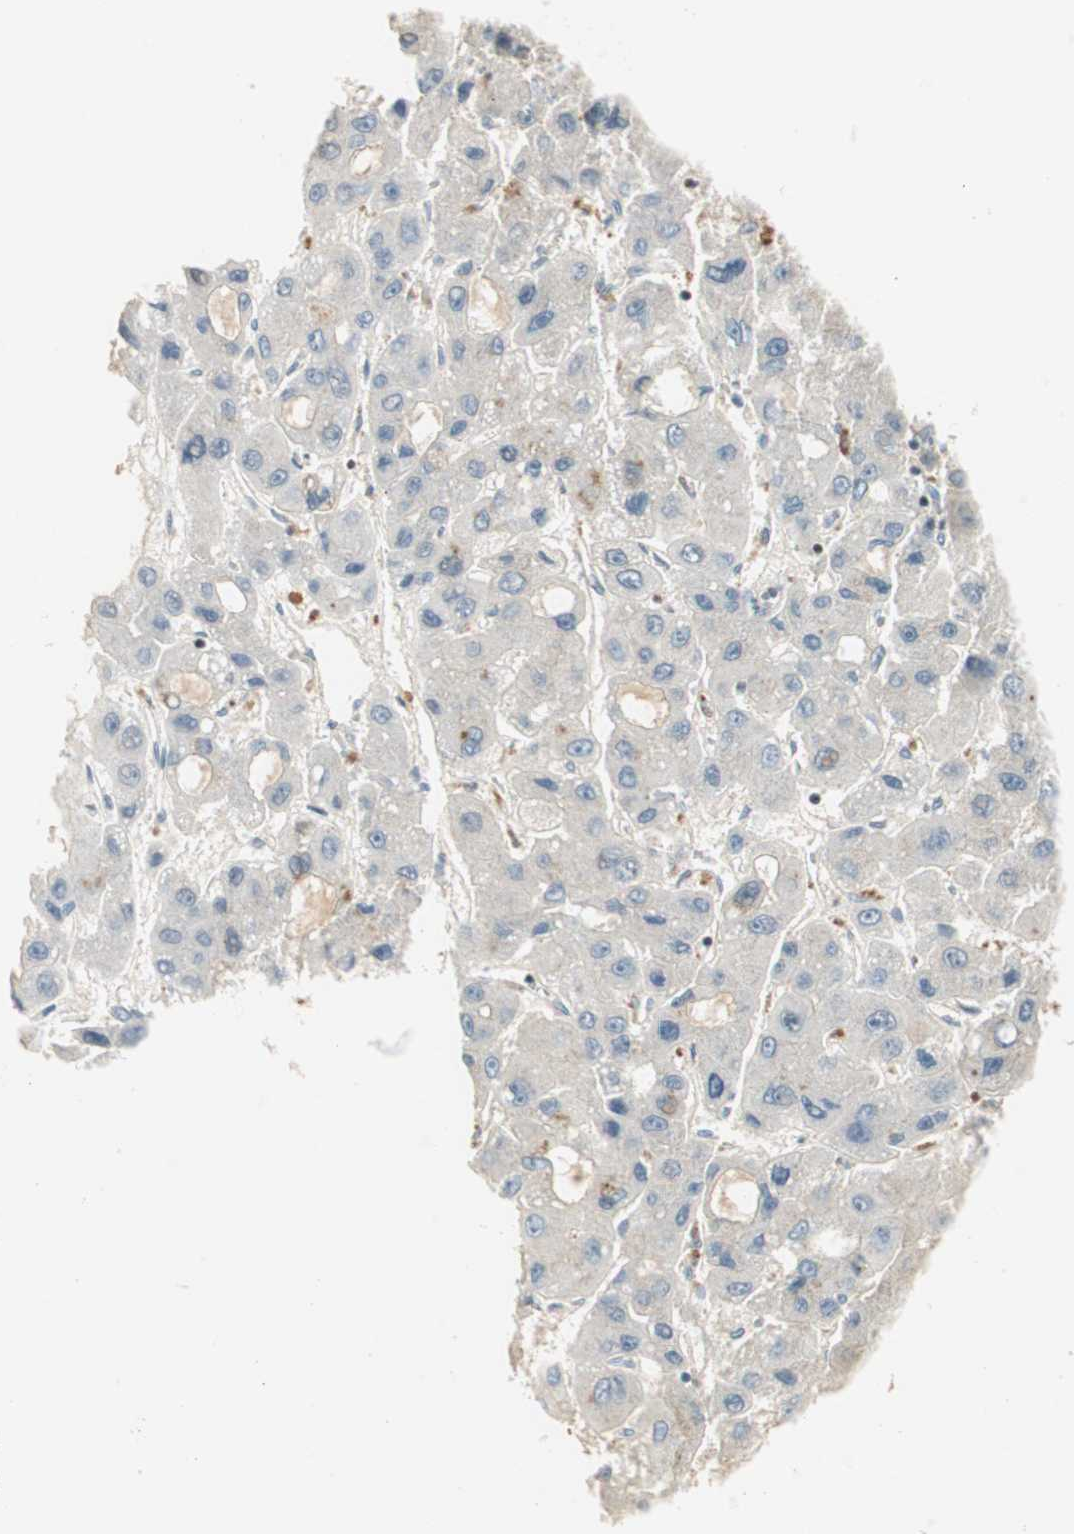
{"staining": {"intensity": "negative", "quantity": "none", "location": "none"}, "tissue": "liver cancer", "cell_type": "Tumor cells", "image_type": "cancer", "snomed": [{"axis": "morphology", "description": "Carcinoma, Hepatocellular, NOS"}, {"axis": "topography", "description": "Liver"}], "caption": "Protein analysis of liver cancer displays no significant staining in tumor cells.", "gene": "RUNX2", "patient": {"sex": "male", "age": 55}}